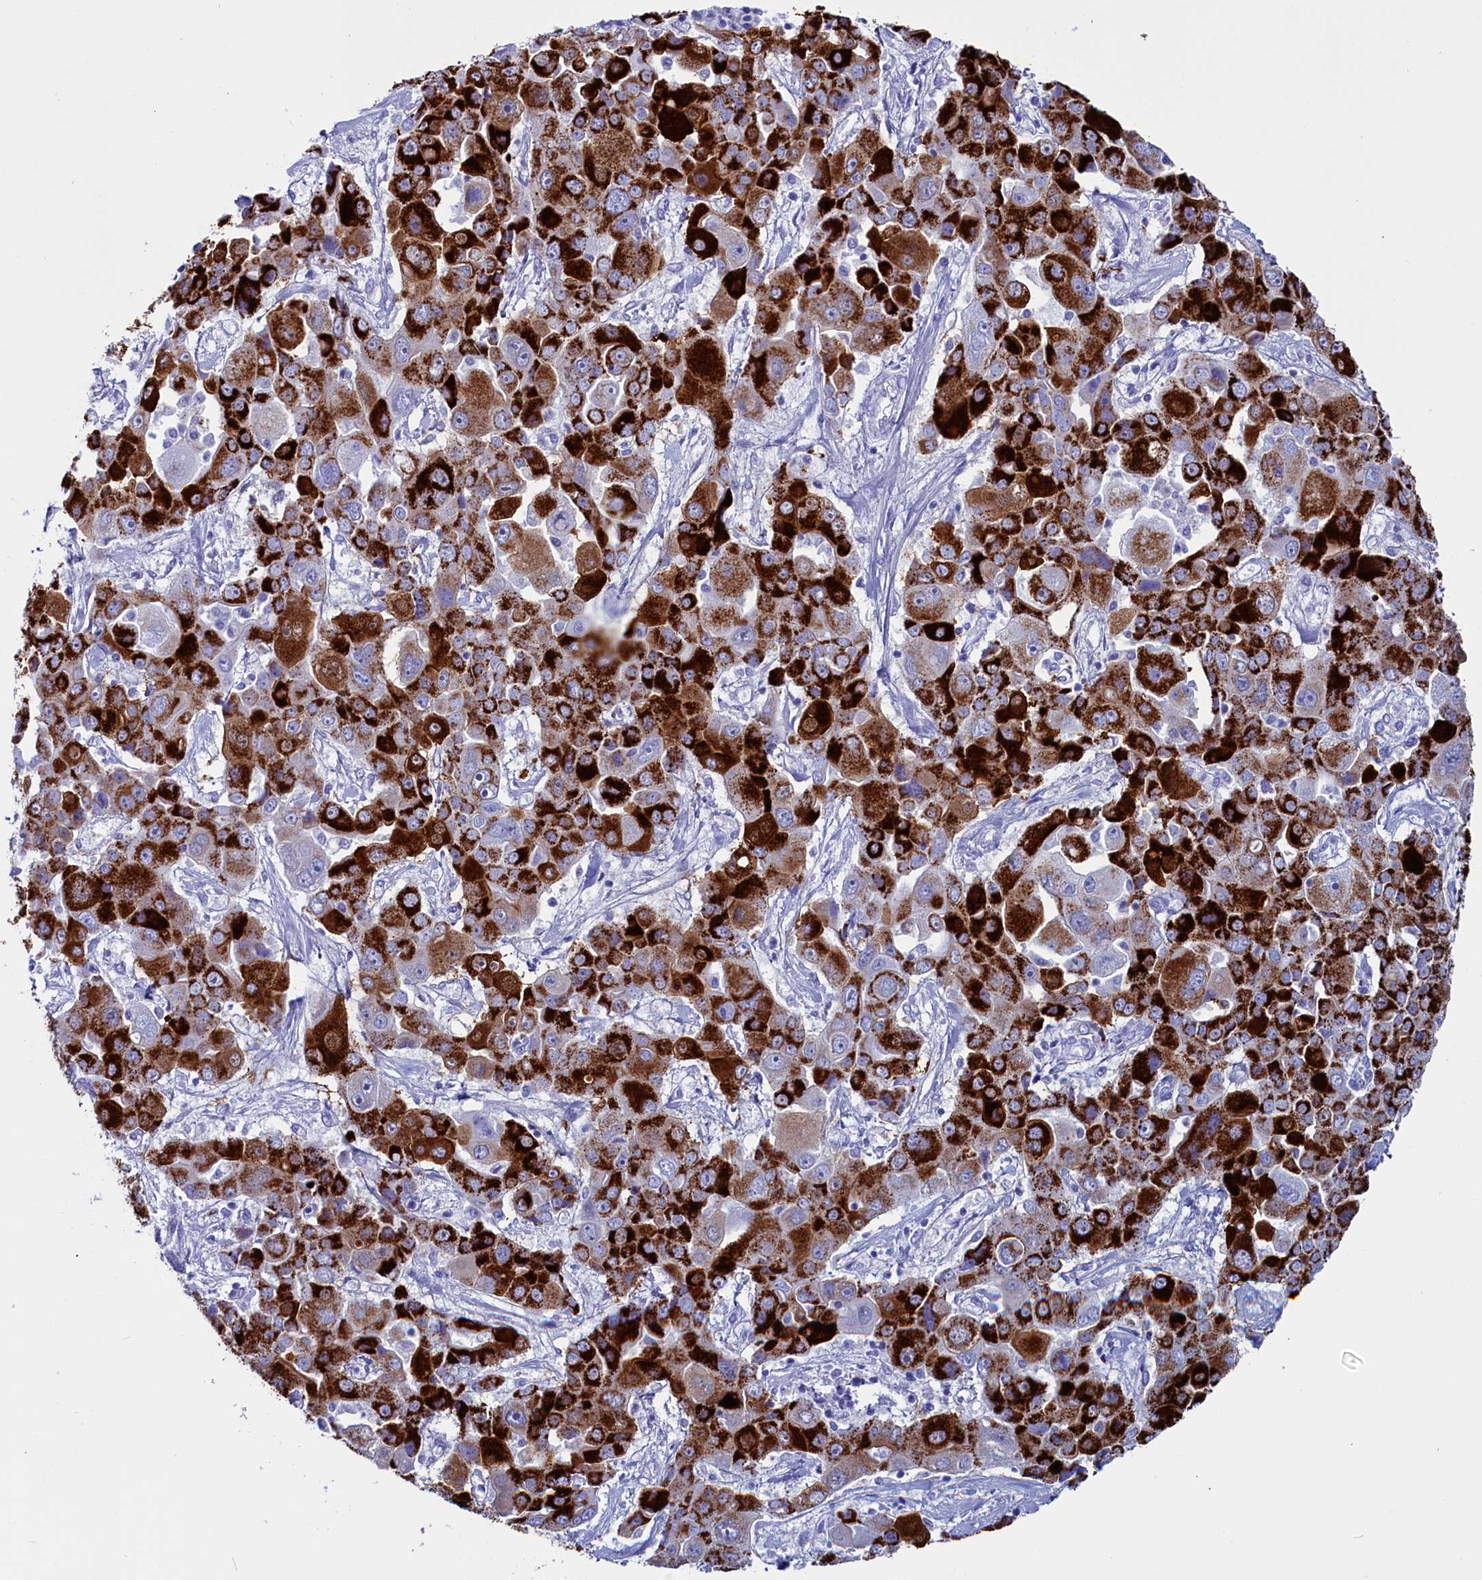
{"staining": {"intensity": "strong", "quantity": ">75%", "location": "cytoplasmic/membranous"}, "tissue": "liver cancer", "cell_type": "Tumor cells", "image_type": "cancer", "snomed": [{"axis": "morphology", "description": "Cholangiocarcinoma"}, {"axis": "topography", "description": "Liver"}], "caption": "Immunohistochemical staining of human cholangiocarcinoma (liver) shows strong cytoplasmic/membranous protein staining in about >75% of tumor cells.", "gene": "ANKRD29", "patient": {"sex": "male", "age": 67}}